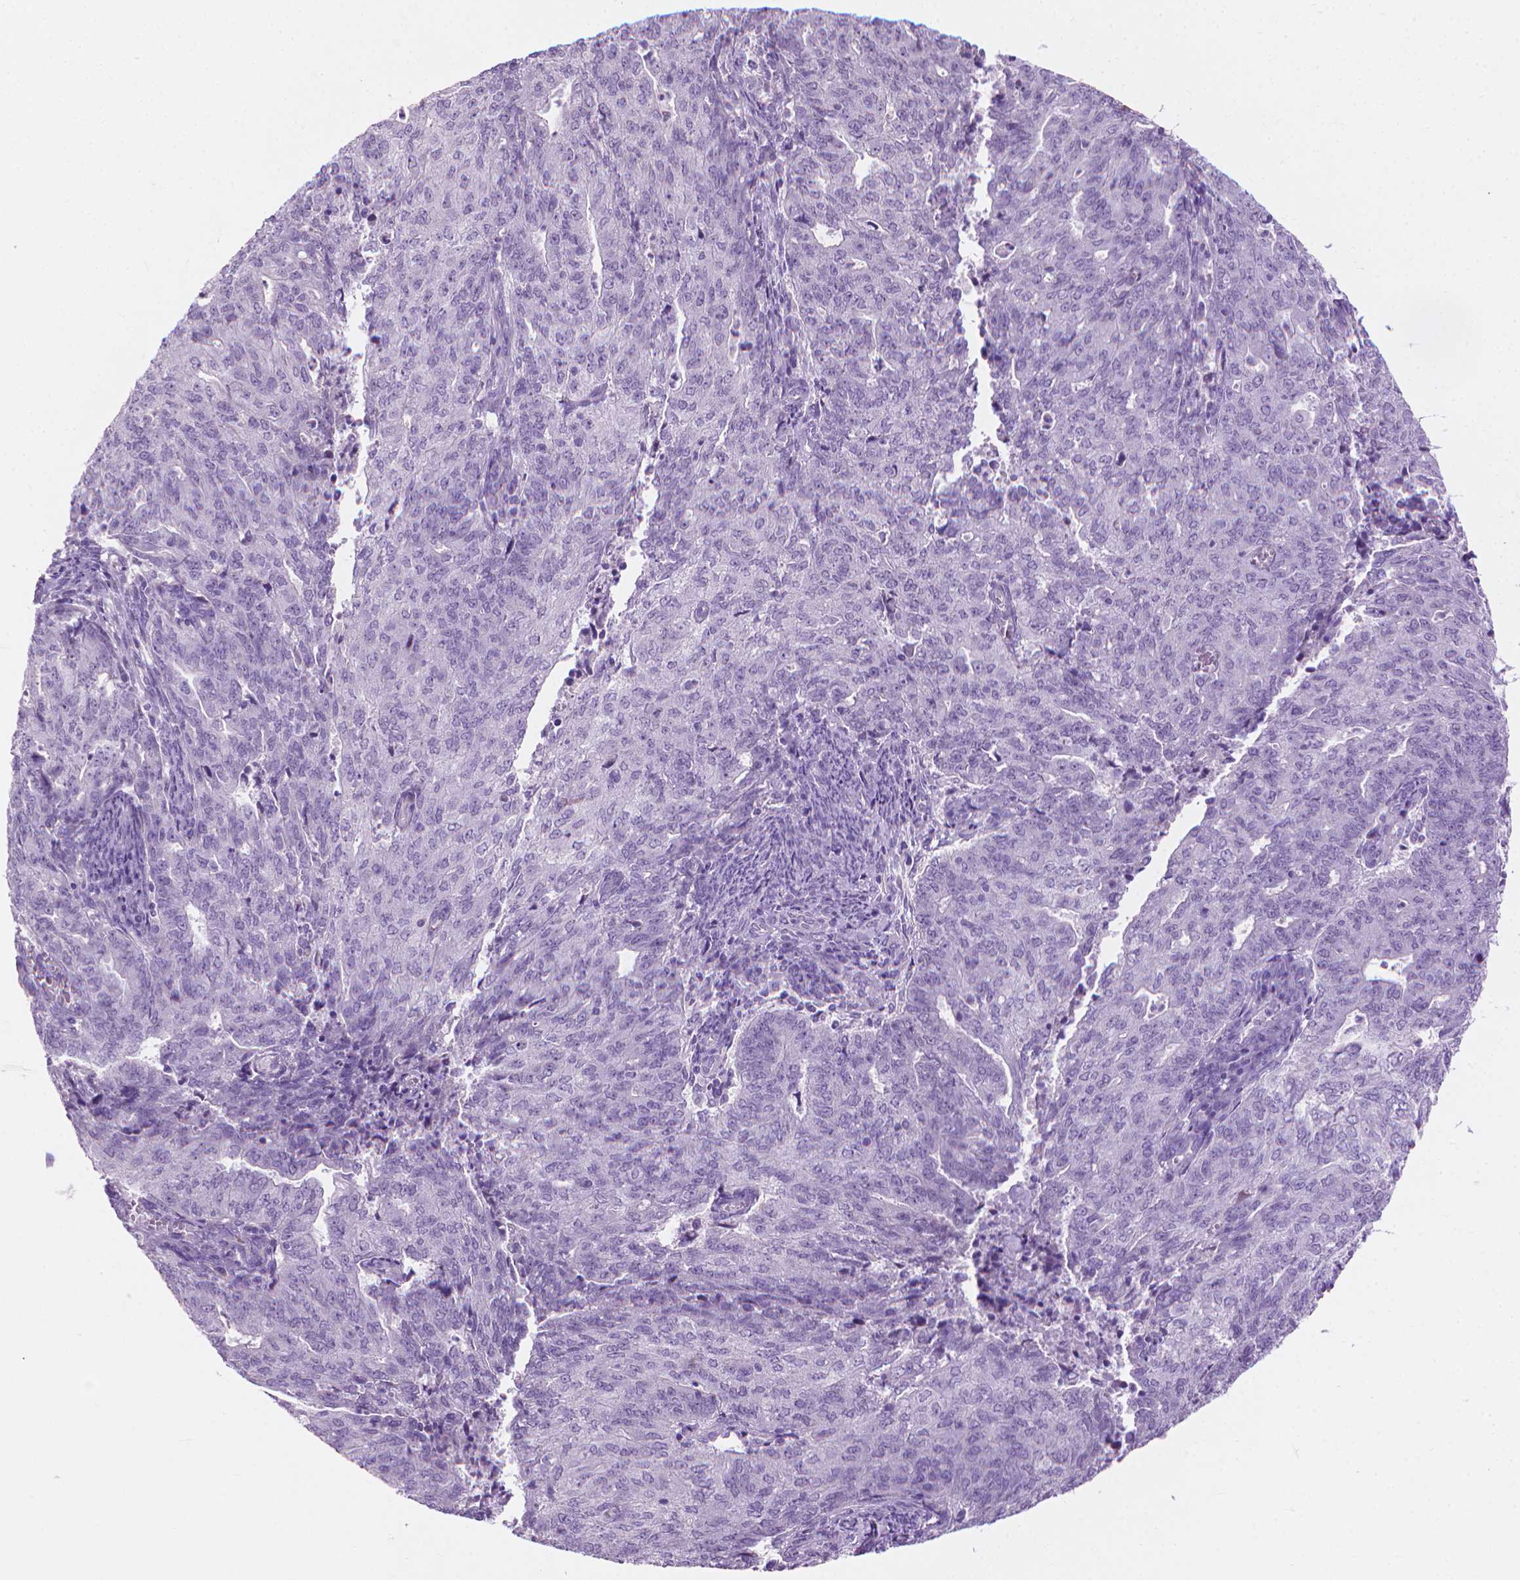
{"staining": {"intensity": "negative", "quantity": "none", "location": "none"}, "tissue": "endometrial cancer", "cell_type": "Tumor cells", "image_type": "cancer", "snomed": [{"axis": "morphology", "description": "Adenocarcinoma, NOS"}, {"axis": "topography", "description": "Endometrium"}], "caption": "Image shows no significant protein positivity in tumor cells of endometrial cancer (adenocarcinoma).", "gene": "KRT73", "patient": {"sex": "female", "age": 82}}